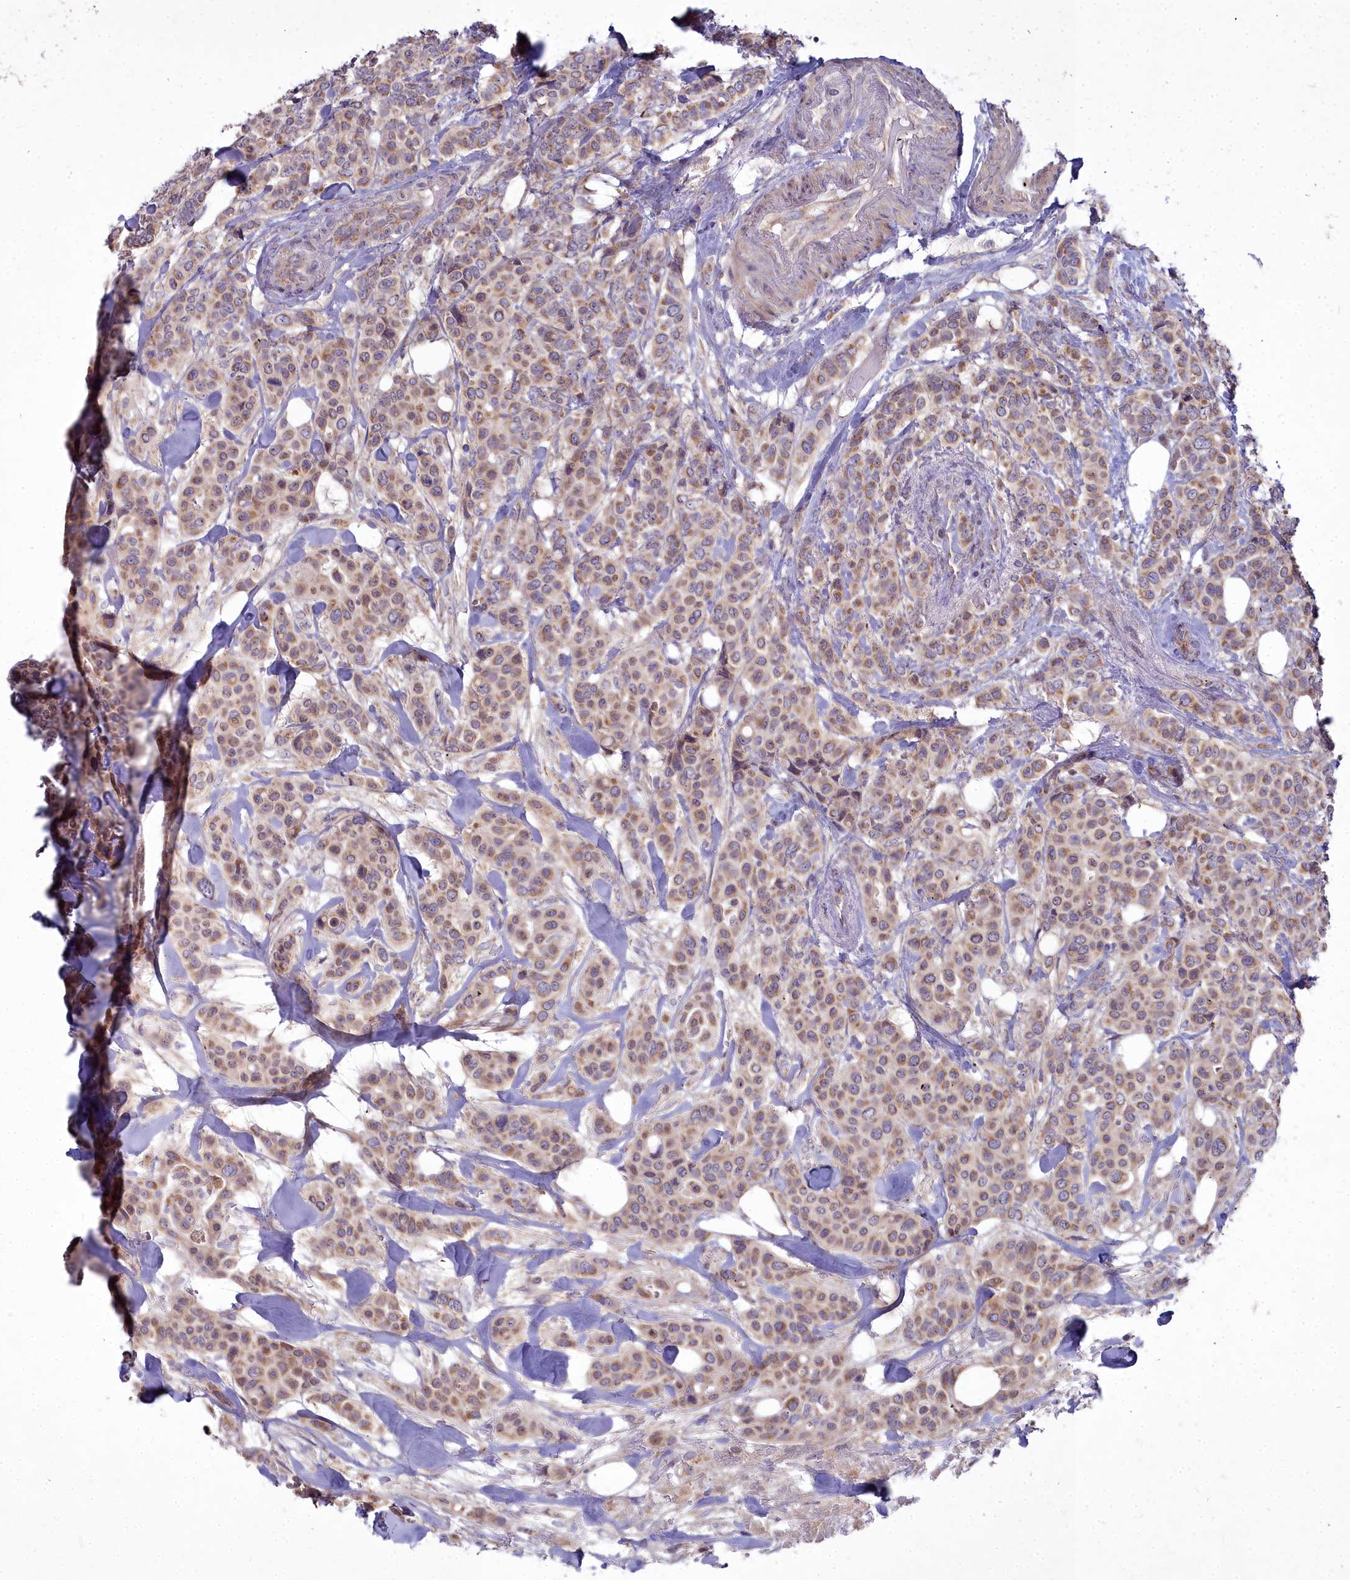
{"staining": {"intensity": "moderate", "quantity": ">75%", "location": "cytoplasmic/membranous"}, "tissue": "breast cancer", "cell_type": "Tumor cells", "image_type": "cancer", "snomed": [{"axis": "morphology", "description": "Lobular carcinoma"}, {"axis": "topography", "description": "Breast"}], "caption": "Tumor cells show medium levels of moderate cytoplasmic/membranous expression in approximately >75% of cells in human breast lobular carcinoma. The staining is performed using DAB brown chromogen to label protein expression. The nuclei are counter-stained blue using hematoxylin.", "gene": "MICU2", "patient": {"sex": "female", "age": 51}}